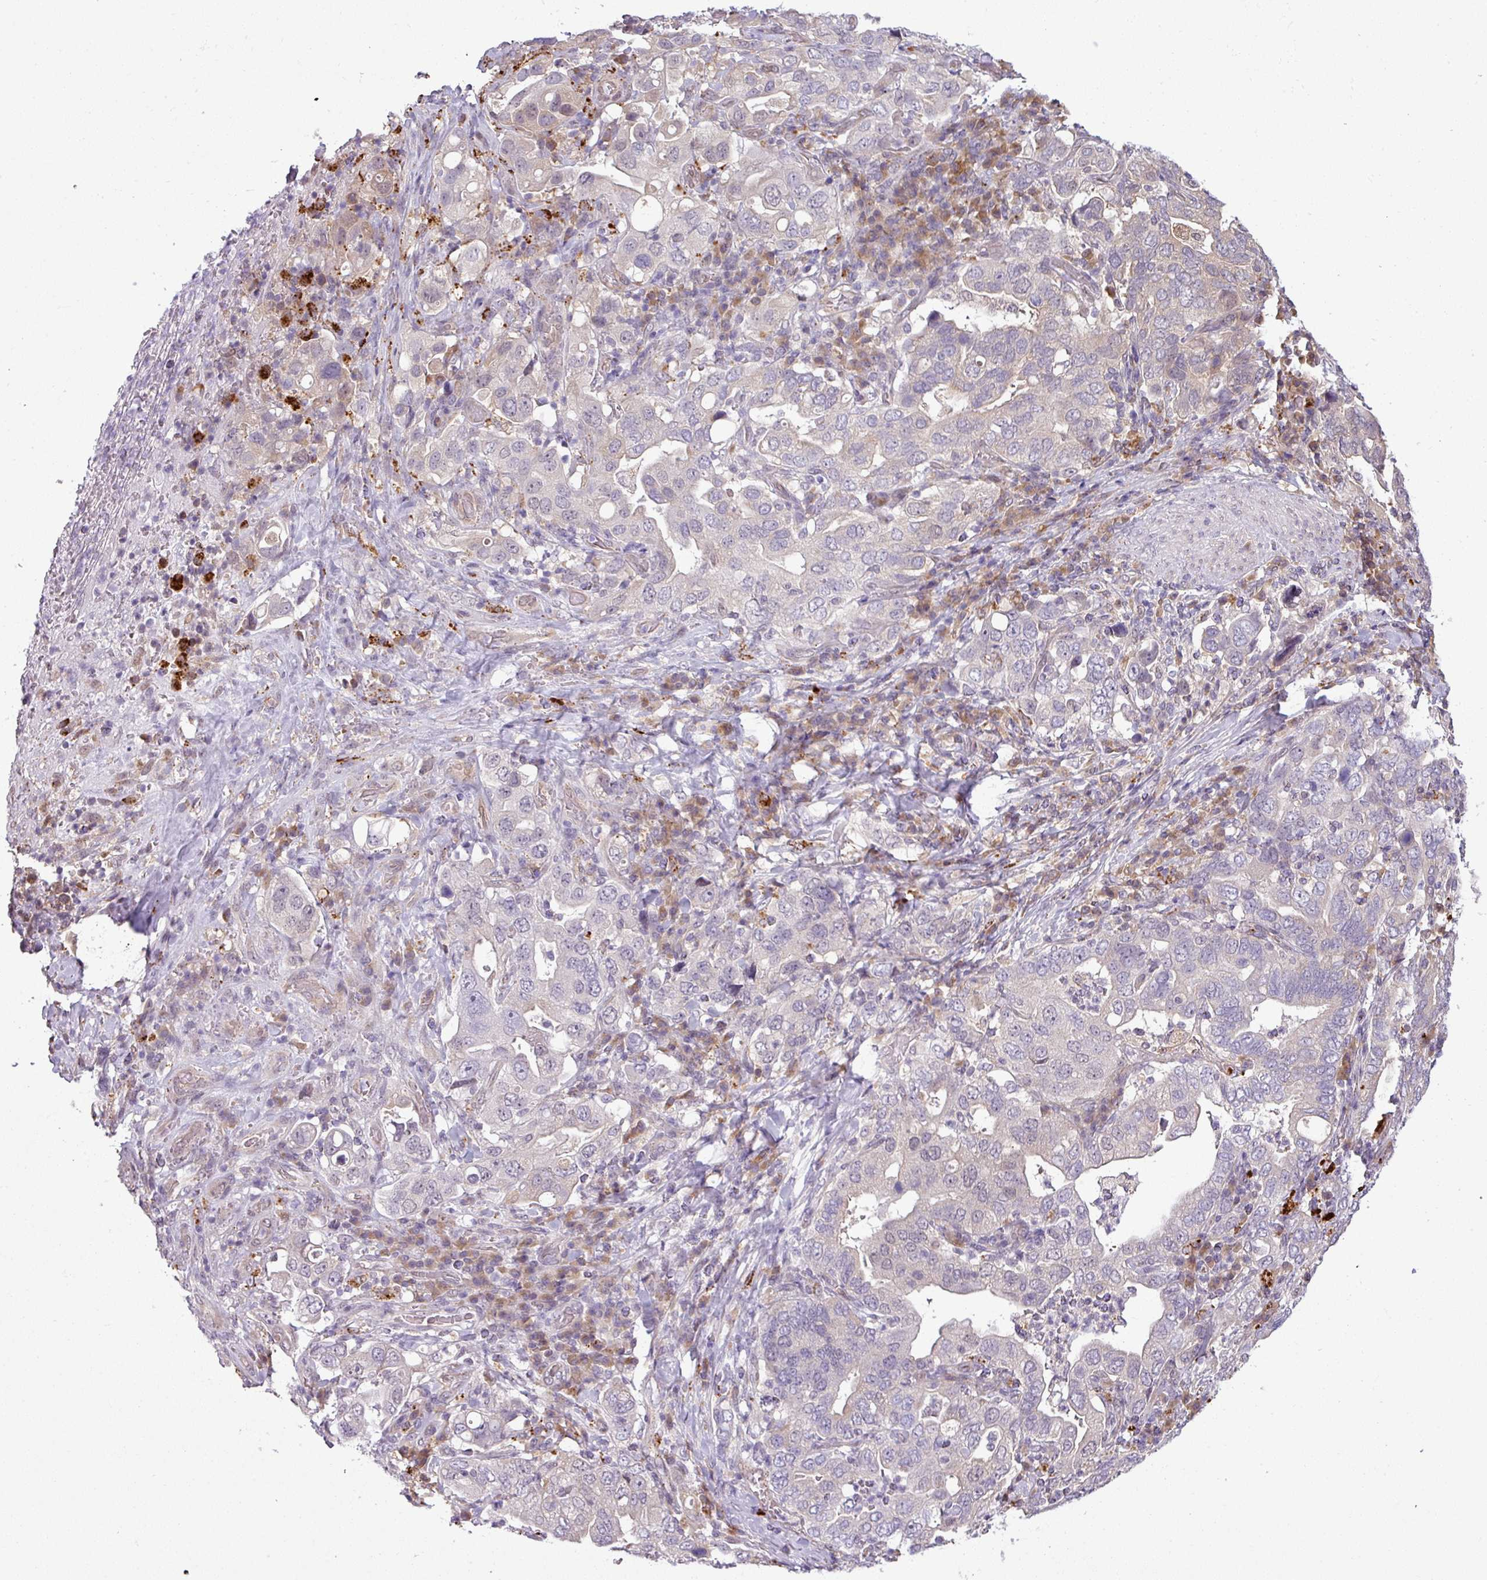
{"staining": {"intensity": "negative", "quantity": "none", "location": "none"}, "tissue": "stomach cancer", "cell_type": "Tumor cells", "image_type": "cancer", "snomed": [{"axis": "morphology", "description": "Adenocarcinoma, NOS"}, {"axis": "topography", "description": "Stomach, upper"}], "caption": "Human stomach cancer (adenocarcinoma) stained for a protein using immunohistochemistry (IHC) shows no expression in tumor cells.", "gene": "CCDC144A", "patient": {"sex": "male", "age": 62}}